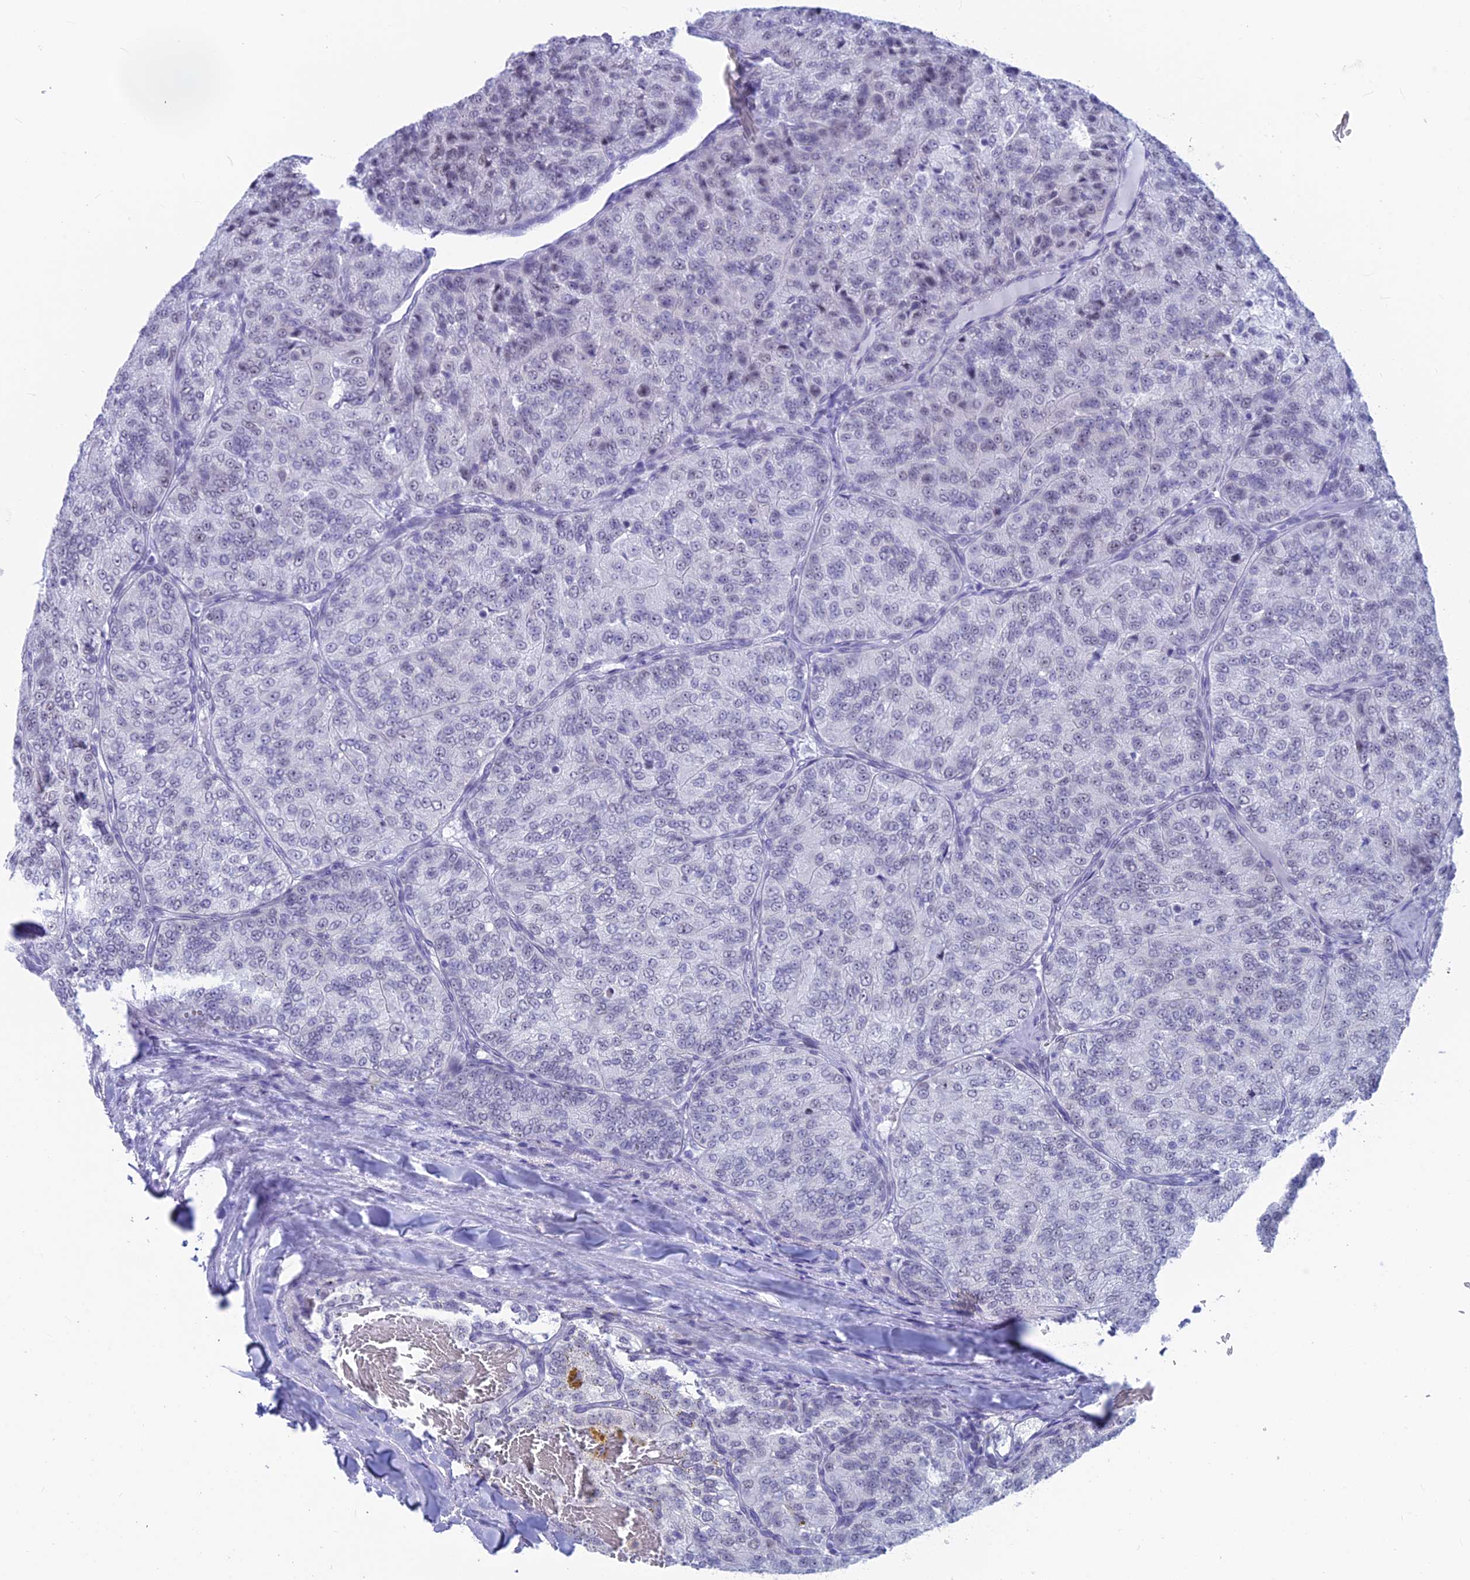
{"staining": {"intensity": "weak", "quantity": "<25%", "location": "nuclear"}, "tissue": "renal cancer", "cell_type": "Tumor cells", "image_type": "cancer", "snomed": [{"axis": "morphology", "description": "Adenocarcinoma, NOS"}, {"axis": "topography", "description": "Kidney"}], "caption": "Adenocarcinoma (renal) was stained to show a protein in brown. There is no significant staining in tumor cells. Nuclei are stained in blue.", "gene": "SRSF5", "patient": {"sex": "female", "age": 63}}